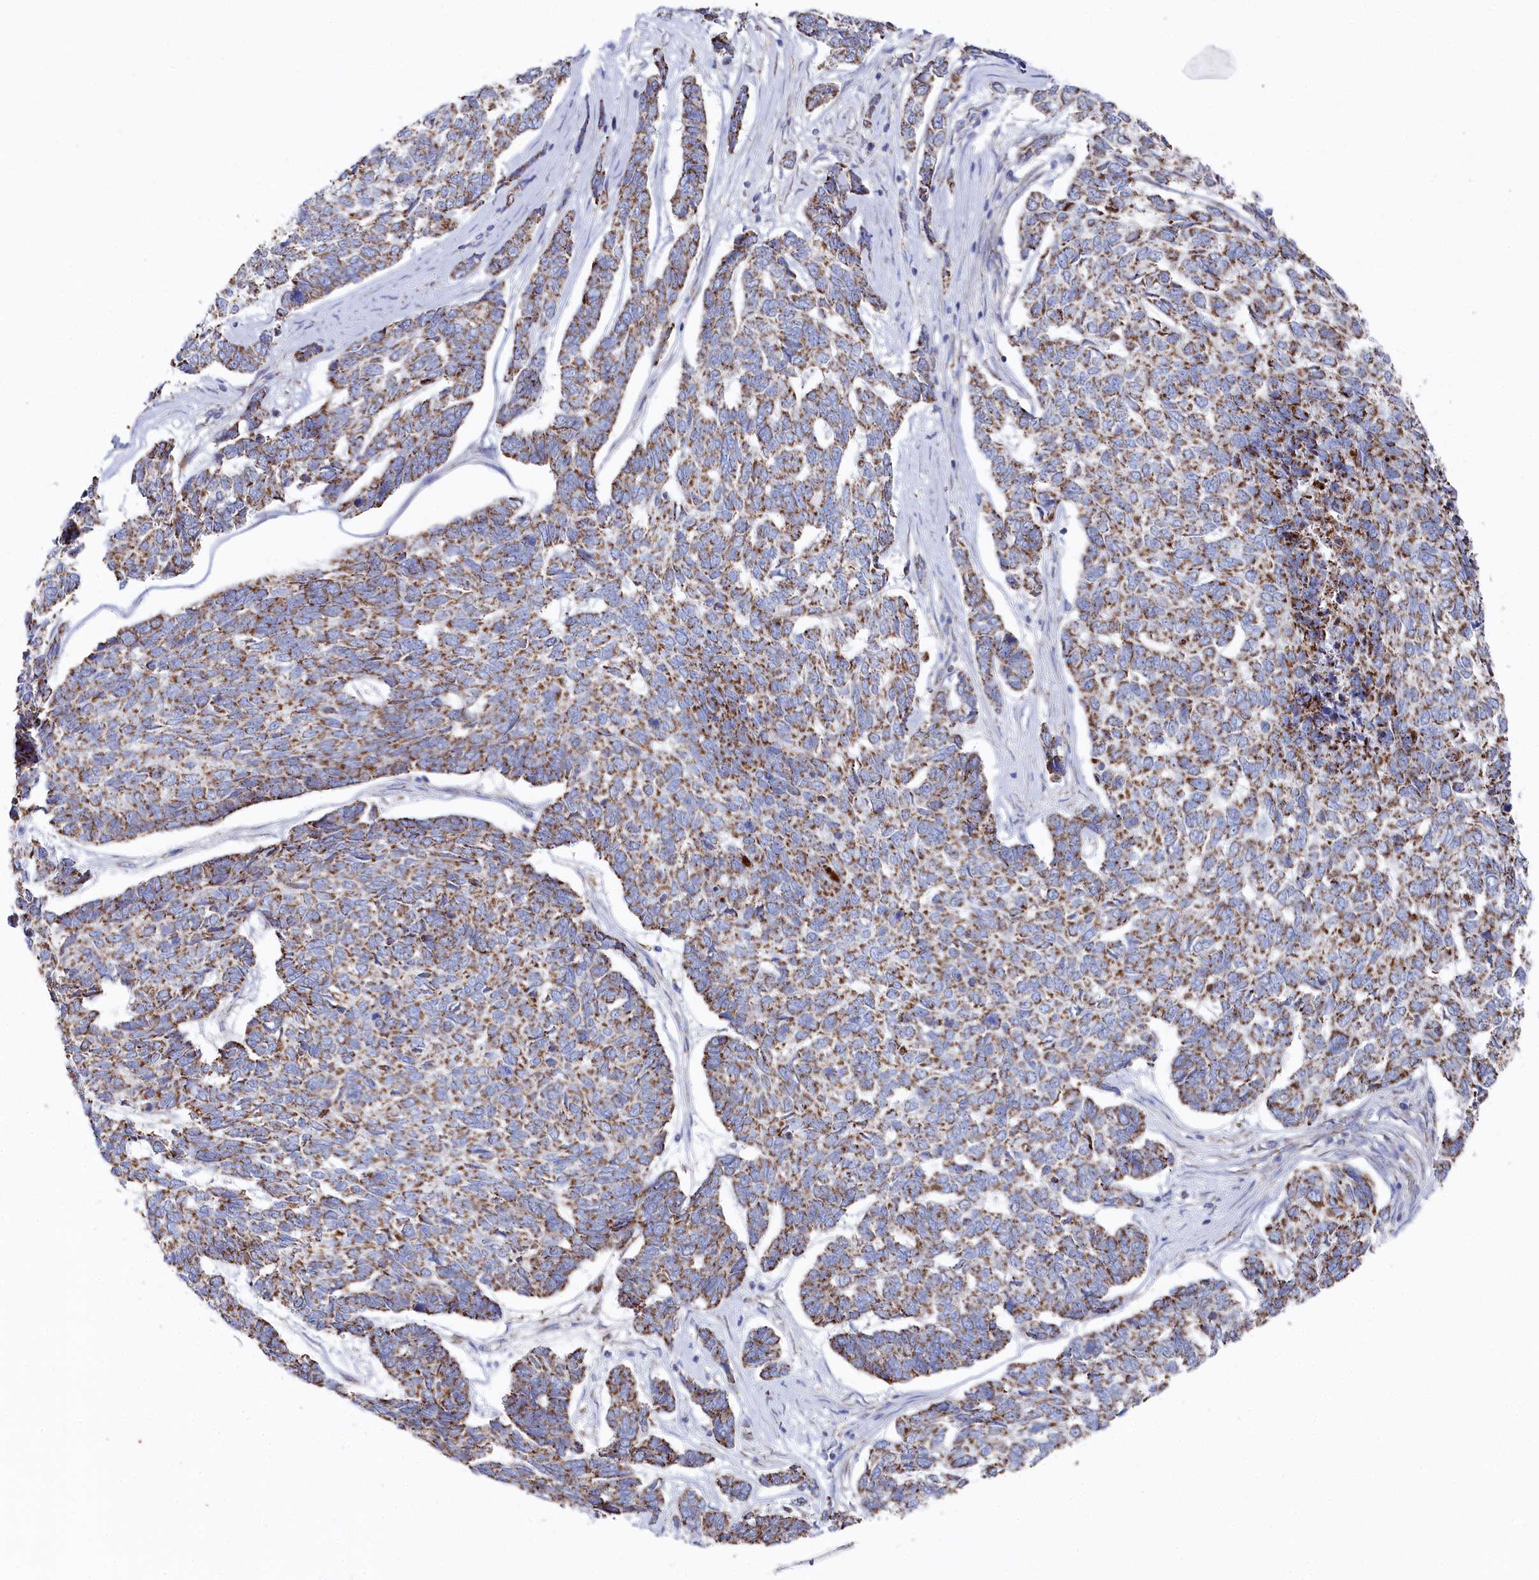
{"staining": {"intensity": "moderate", "quantity": ">75%", "location": "cytoplasmic/membranous"}, "tissue": "skin cancer", "cell_type": "Tumor cells", "image_type": "cancer", "snomed": [{"axis": "morphology", "description": "Basal cell carcinoma"}, {"axis": "topography", "description": "Skin"}], "caption": "Brown immunohistochemical staining in human skin basal cell carcinoma displays moderate cytoplasmic/membranous positivity in about >75% of tumor cells.", "gene": "GLS2", "patient": {"sex": "female", "age": 65}}